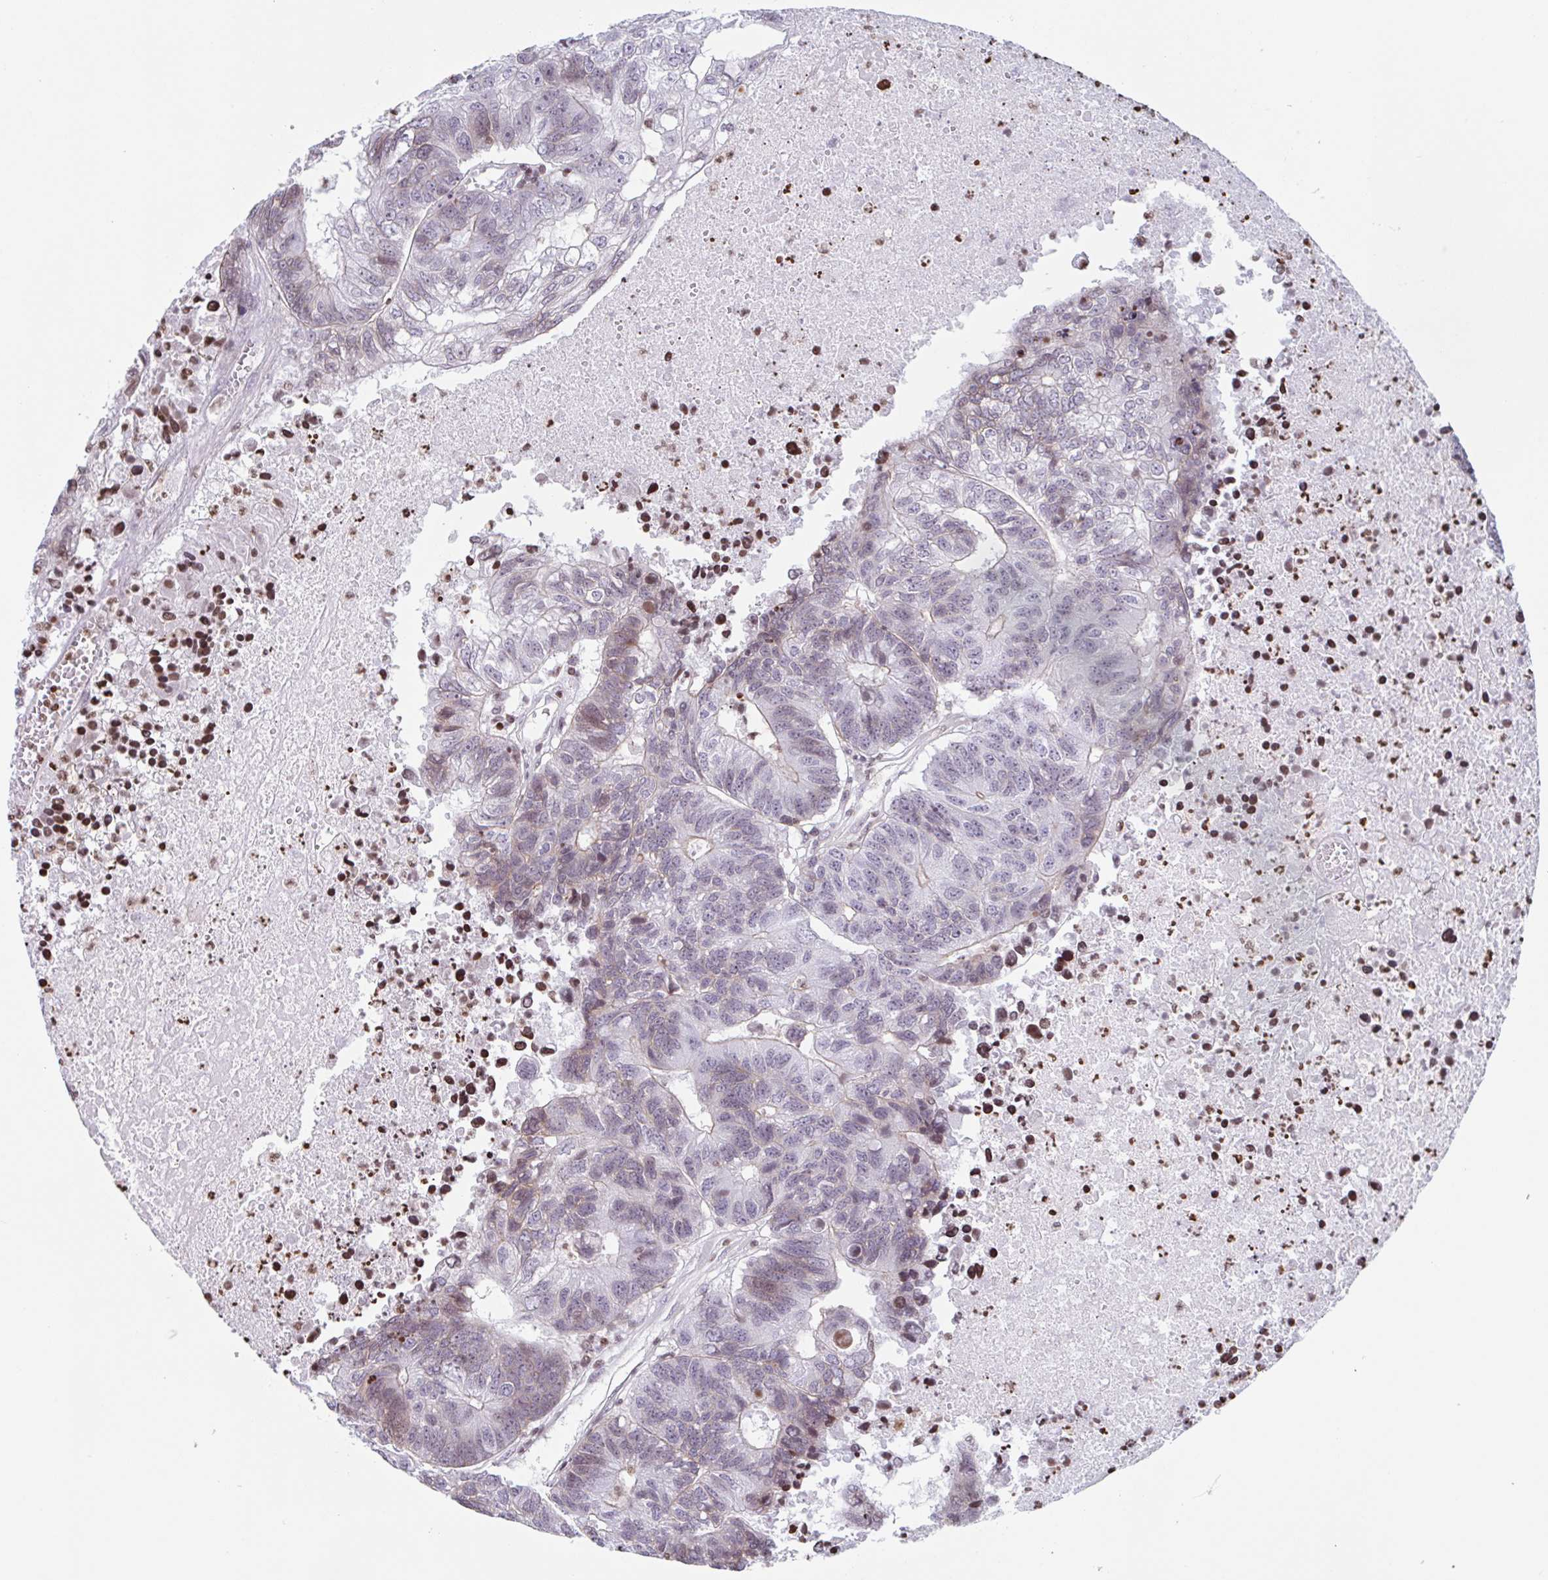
{"staining": {"intensity": "weak", "quantity": "25%-75%", "location": "nuclear"}, "tissue": "colorectal cancer", "cell_type": "Tumor cells", "image_type": "cancer", "snomed": [{"axis": "morphology", "description": "Adenocarcinoma, NOS"}, {"axis": "topography", "description": "Colon"}], "caption": "The immunohistochemical stain highlights weak nuclear positivity in tumor cells of adenocarcinoma (colorectal) tissue. (DAB (3,3'-diaminobenzidine) IHC, brown staining for protein, blue staining for nuclei).", "gene": "NOL6", "patient": {"sex": "female", "age": 48}}